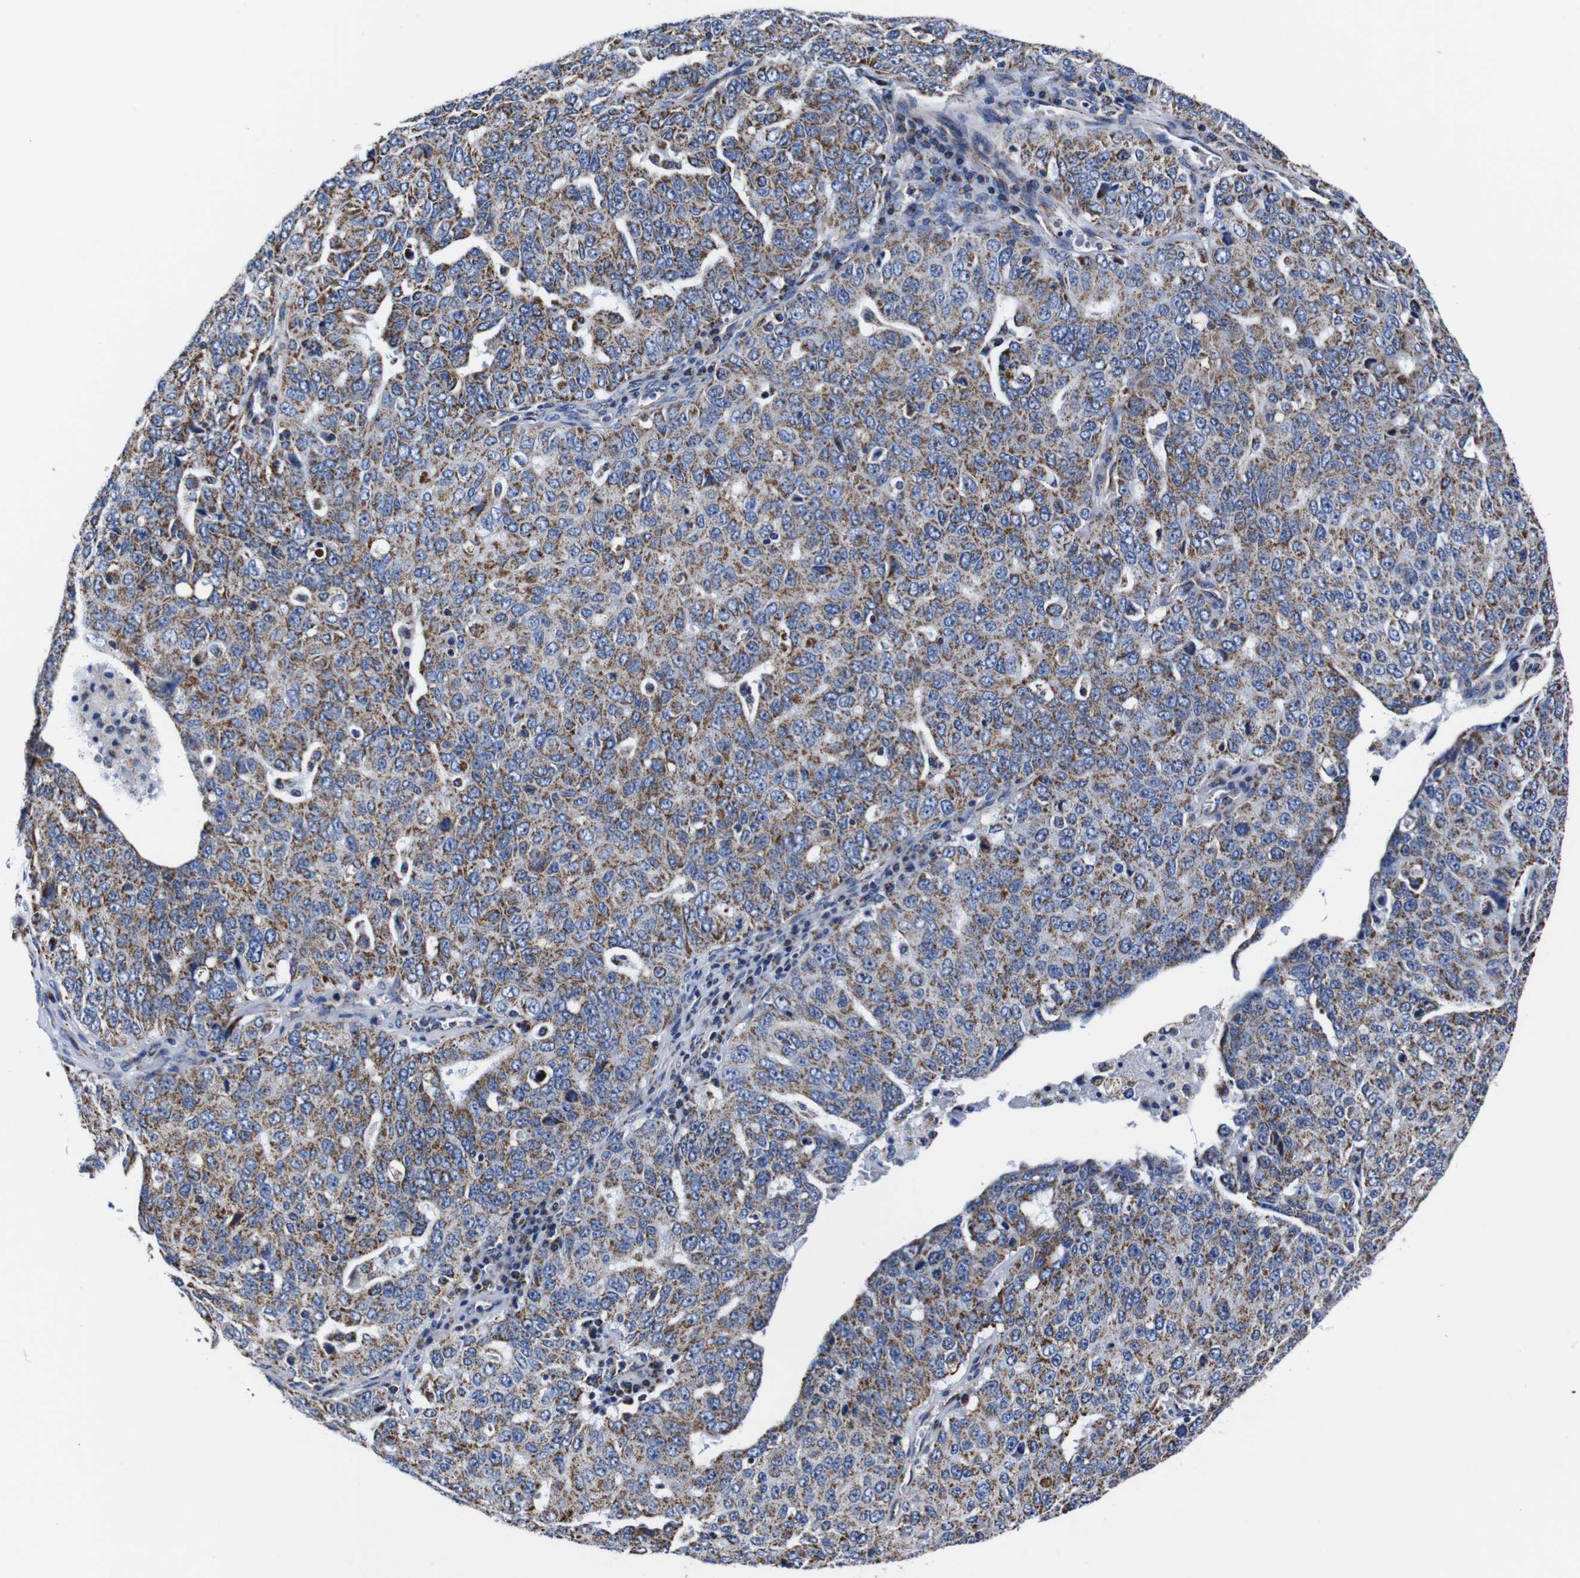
{"staining": {"intensity": "moderate", "quantity": "25%-75%", "location": "cytoplasmic/membranous"}, "tissue": "ovarian cancer", "cell_type": "Tumor cells", "image_type": "cancer", "snomed": [{"axis": "morphology", "description": "Carcinoma, endometroid"}, {"axis": "topography", "description": "Ovary"}], "caption": "Immunohistochemistry (DAB) staining of ovarian endometroid carcinoma demonstrates moderate cytoplasmic/membranous protein expression in about 25%-75% of tumor cells.", "gene": "FKBP9", "patient": {"sex": "female", "age": 62}}